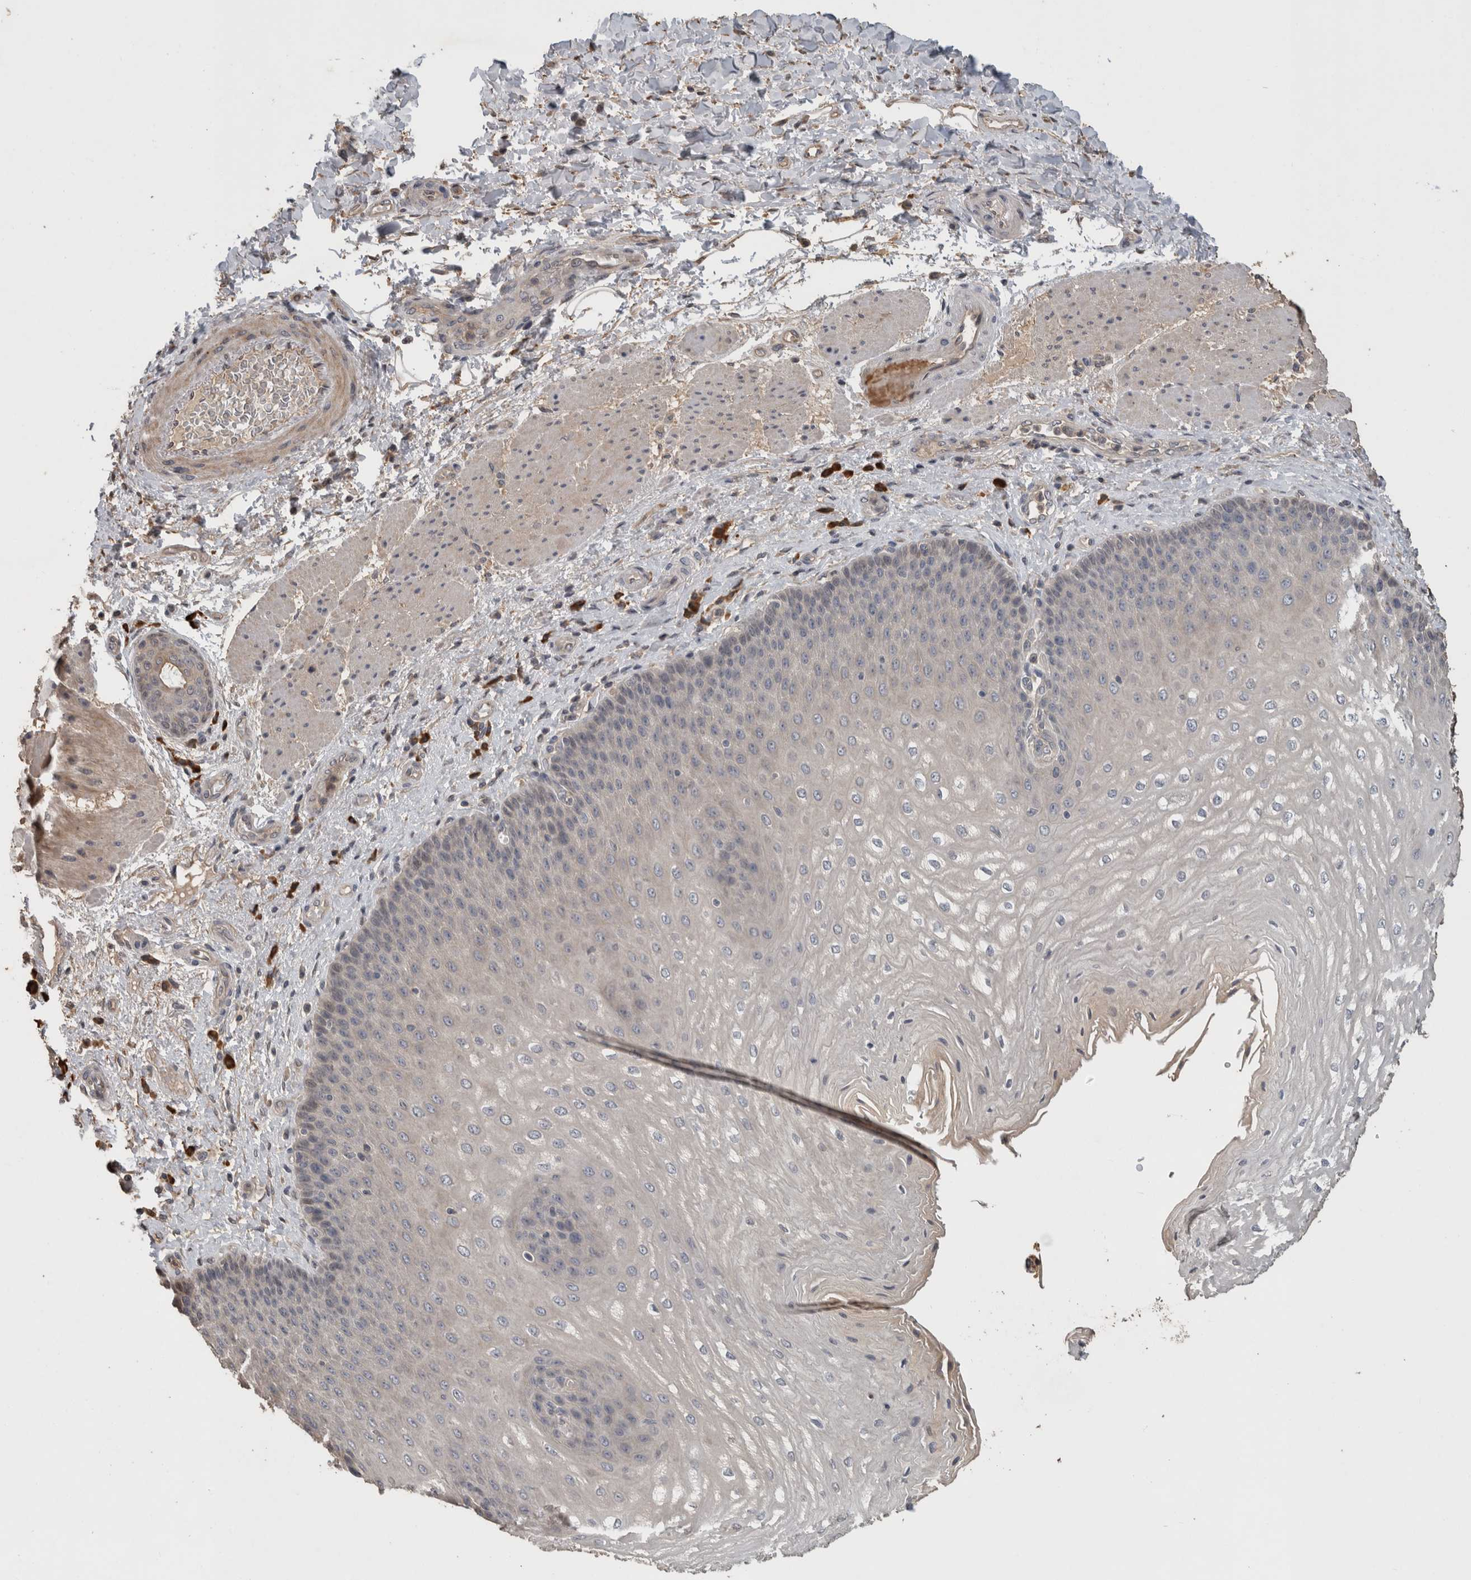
{"staining": {"intensity": "weak", "quantity": "25%-75%", "location": "cytoplasmic/membranous"}, "tissue": "esophagus", "cell_type": "Squamous epithelial cells", "image_type": "normal", "snomed": [{"axis": "morphology", "description": "Normal tissue, NOS"}, {"axis": "topography", "description": "Esophagus"}], "caption": "A histopathology image of human esophagus stained for a protein shows weak cytoplasmic/membranous brown staining in squamous epithelial cells.", "gene": "RHPN1", "patient": {"sex": "male", "age": 54}}